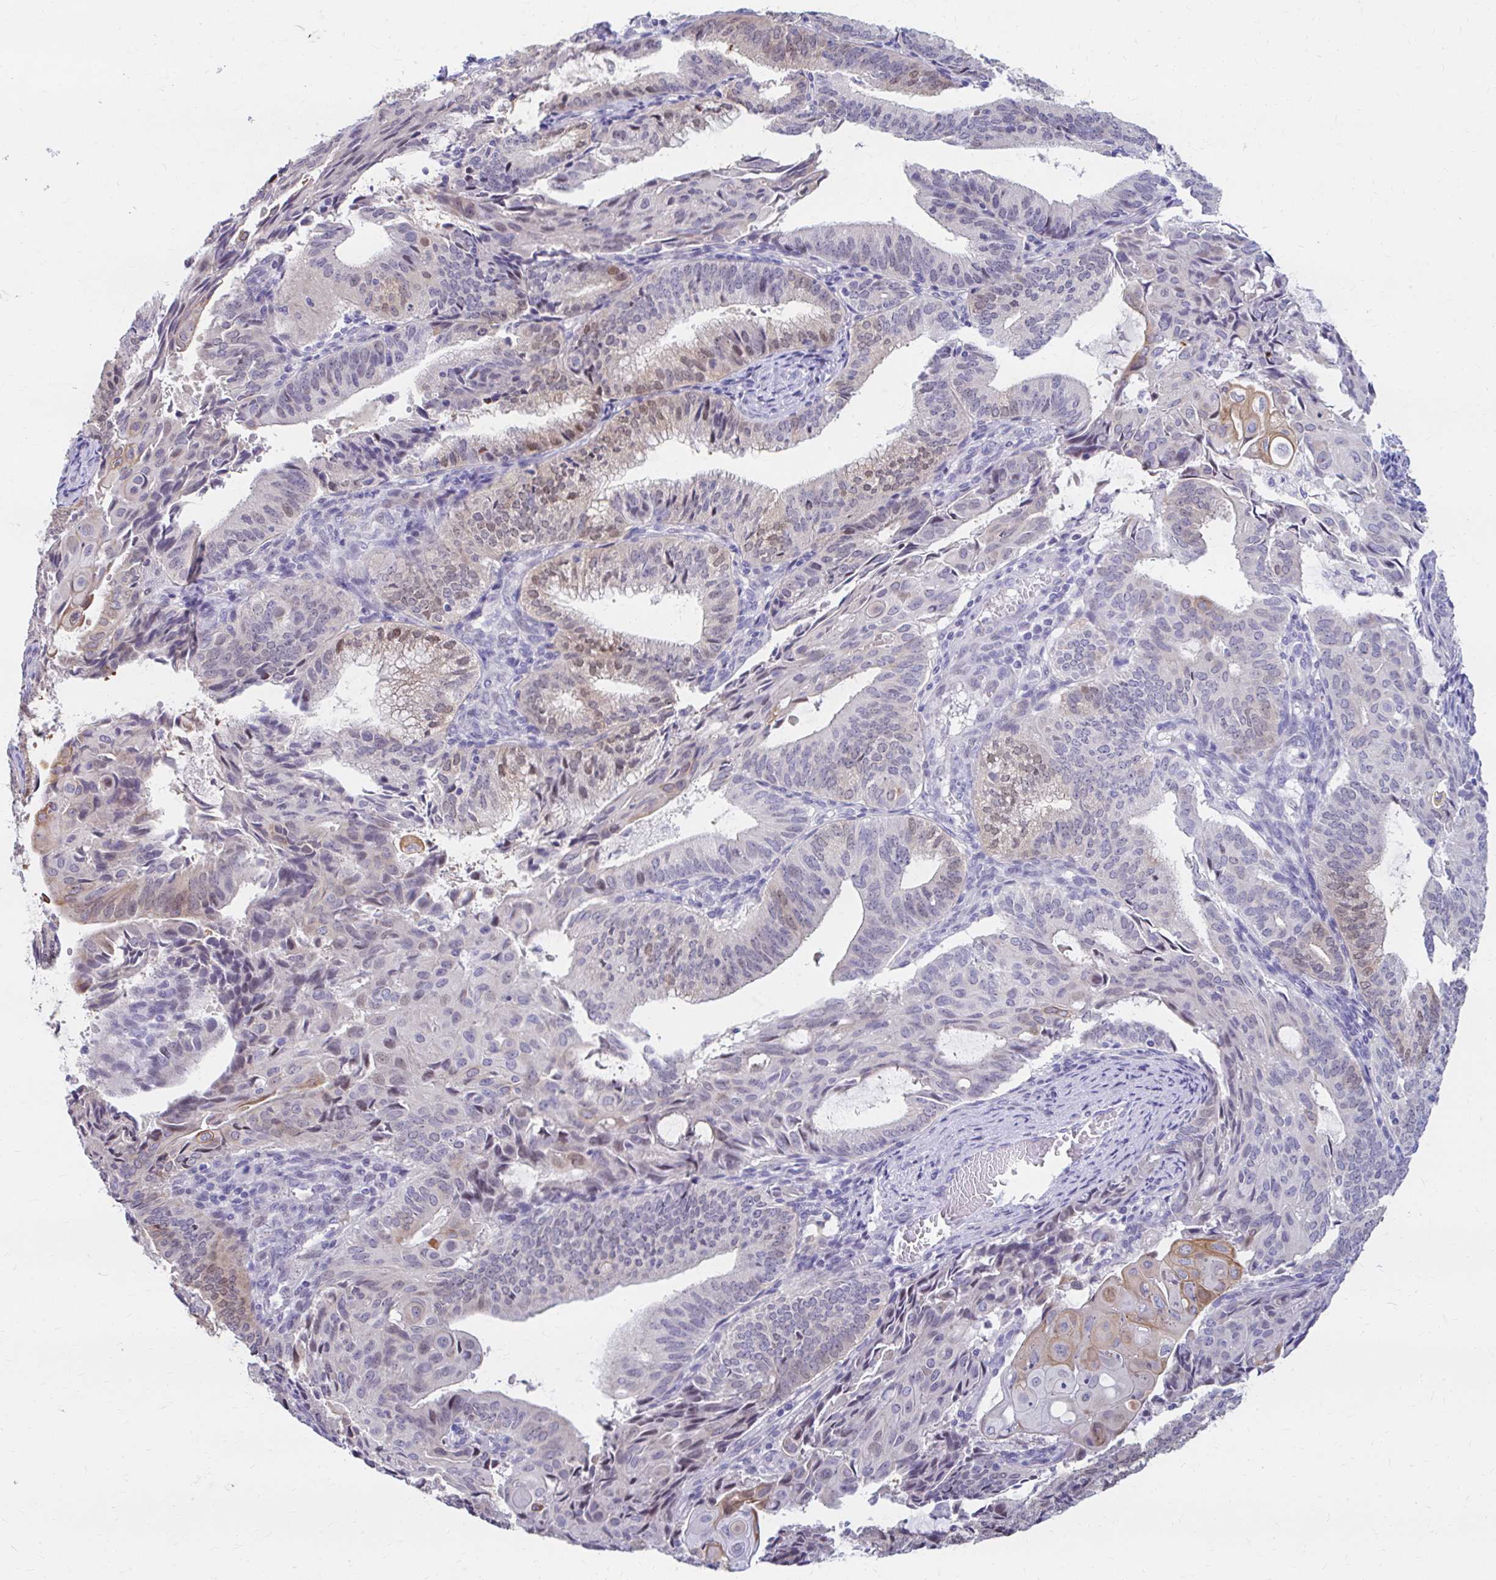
{"staining": {"intensity": "moderate", "quantity": "<25%", "location": "cytoplasmic/membranous,nuclear"}, "tissue": "endometrial cancer", "cell_type": "Tumor cells", "image_type": "cancer", "snomed": [{"axis": "morphology", "description": "Adenocarcinoma, NOS"}, {"axis": "topography", "description": "Endometrium"}], "caption": "Adenocarcinoma (endometrial) stained with a brown dye shows moderate cytoplasmic/membranous and nuclear positive positivity in approximately <25% of tumor cells.", "gene": "RGS16", "patient": {"sex": "female", "age": 49}}